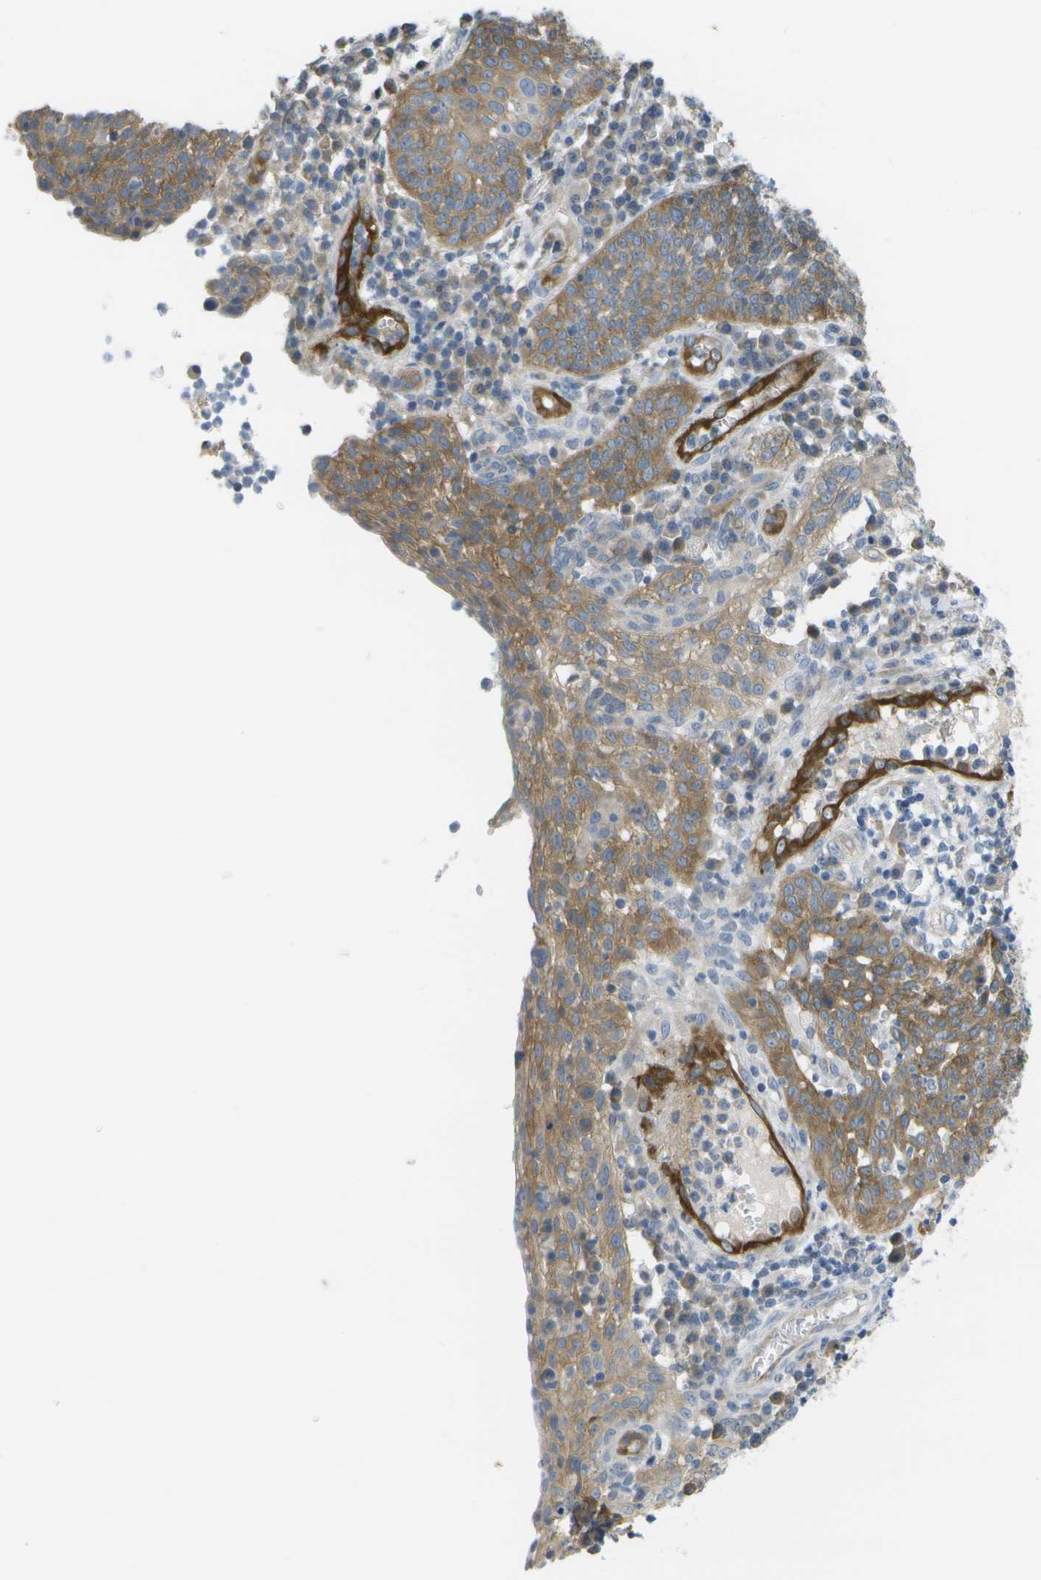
{"staining": {"intensity": "moderate", "quantity": ">75%", "location": "cytoplasmic/membranous"}, "tissue": "cervical cancer", "cell_type": "Tumor cells", "image_type": "cancer", "snomed": [{"axis": "morphology", "description": "Squamous cell carcinoma, NOS"}, {"axis": "topography", "description": "Cervix"}], "caption": "Cervical cancer stained for a protein (brown) shows moderate cytoplasmic/membranous positive expression in about >75% of tumor cells.", "gene": "MARCHF8", "patient": {"sex": "female", "age": 34}}